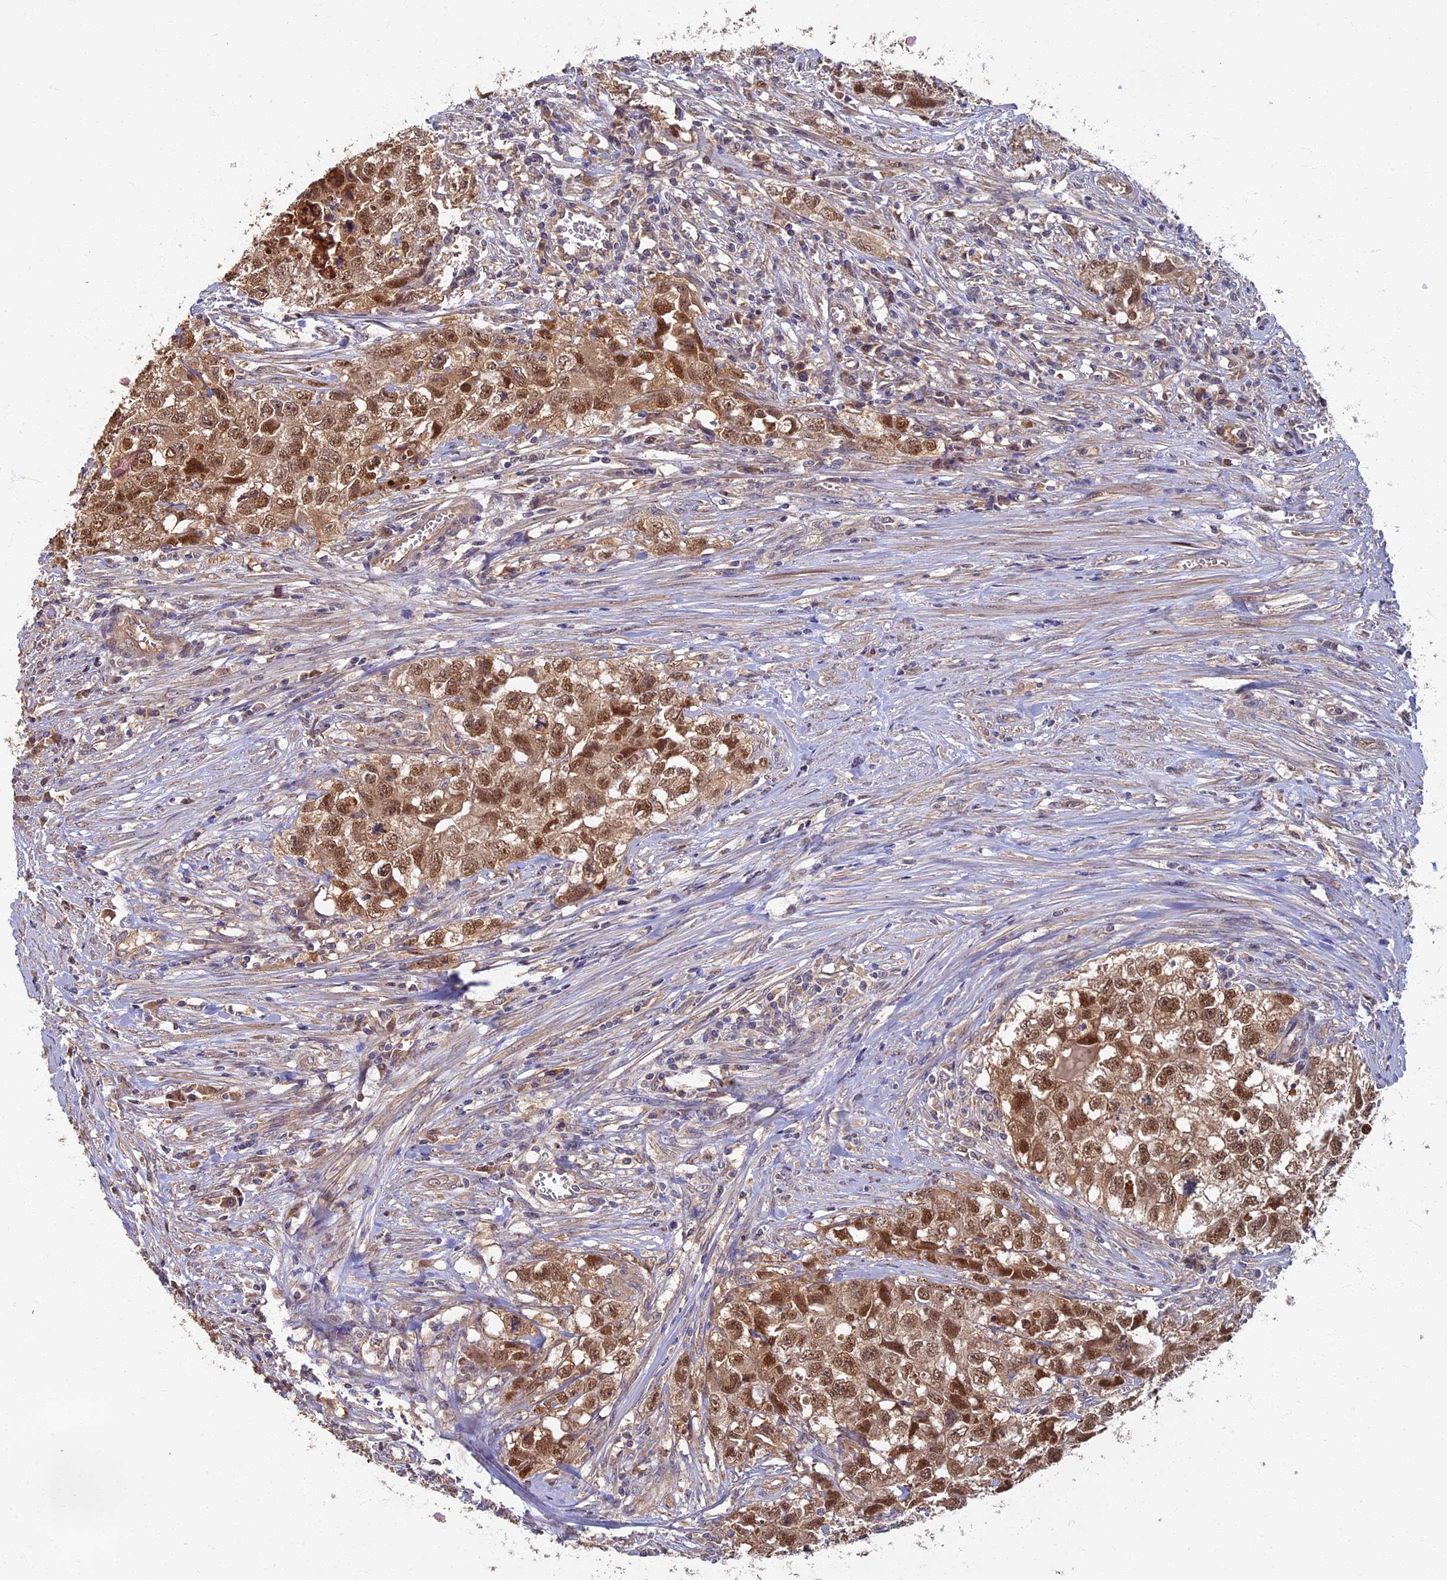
{"staining": {"intensity": "moderate", "quantity": ">75%", "location": "cytoplasmic/membranous,nuclear"}, "tissue": "testis cancer", "cell_type": "Tumor cells", "image_type": "cancer", "snomed": [{"axis": "morphology", "description": "Seminoma, NOS"}, {"axis": "morphology", "description": "Carcinoma, Embryonal, NOS"}, {"axis": "topography", "description": "Testis"}], "caption": "Immunohistochemical staining of seminoma (testis) exhibits medium levels of moderate cytoplasmic/membranous and nuclear protein expression in about >75% of tumor cells. Ihc stains the protein of interest in brown and the nuclei are stained blue.", "gene": "RSPH3", "patient": {"sex": "male", "age": 43}}